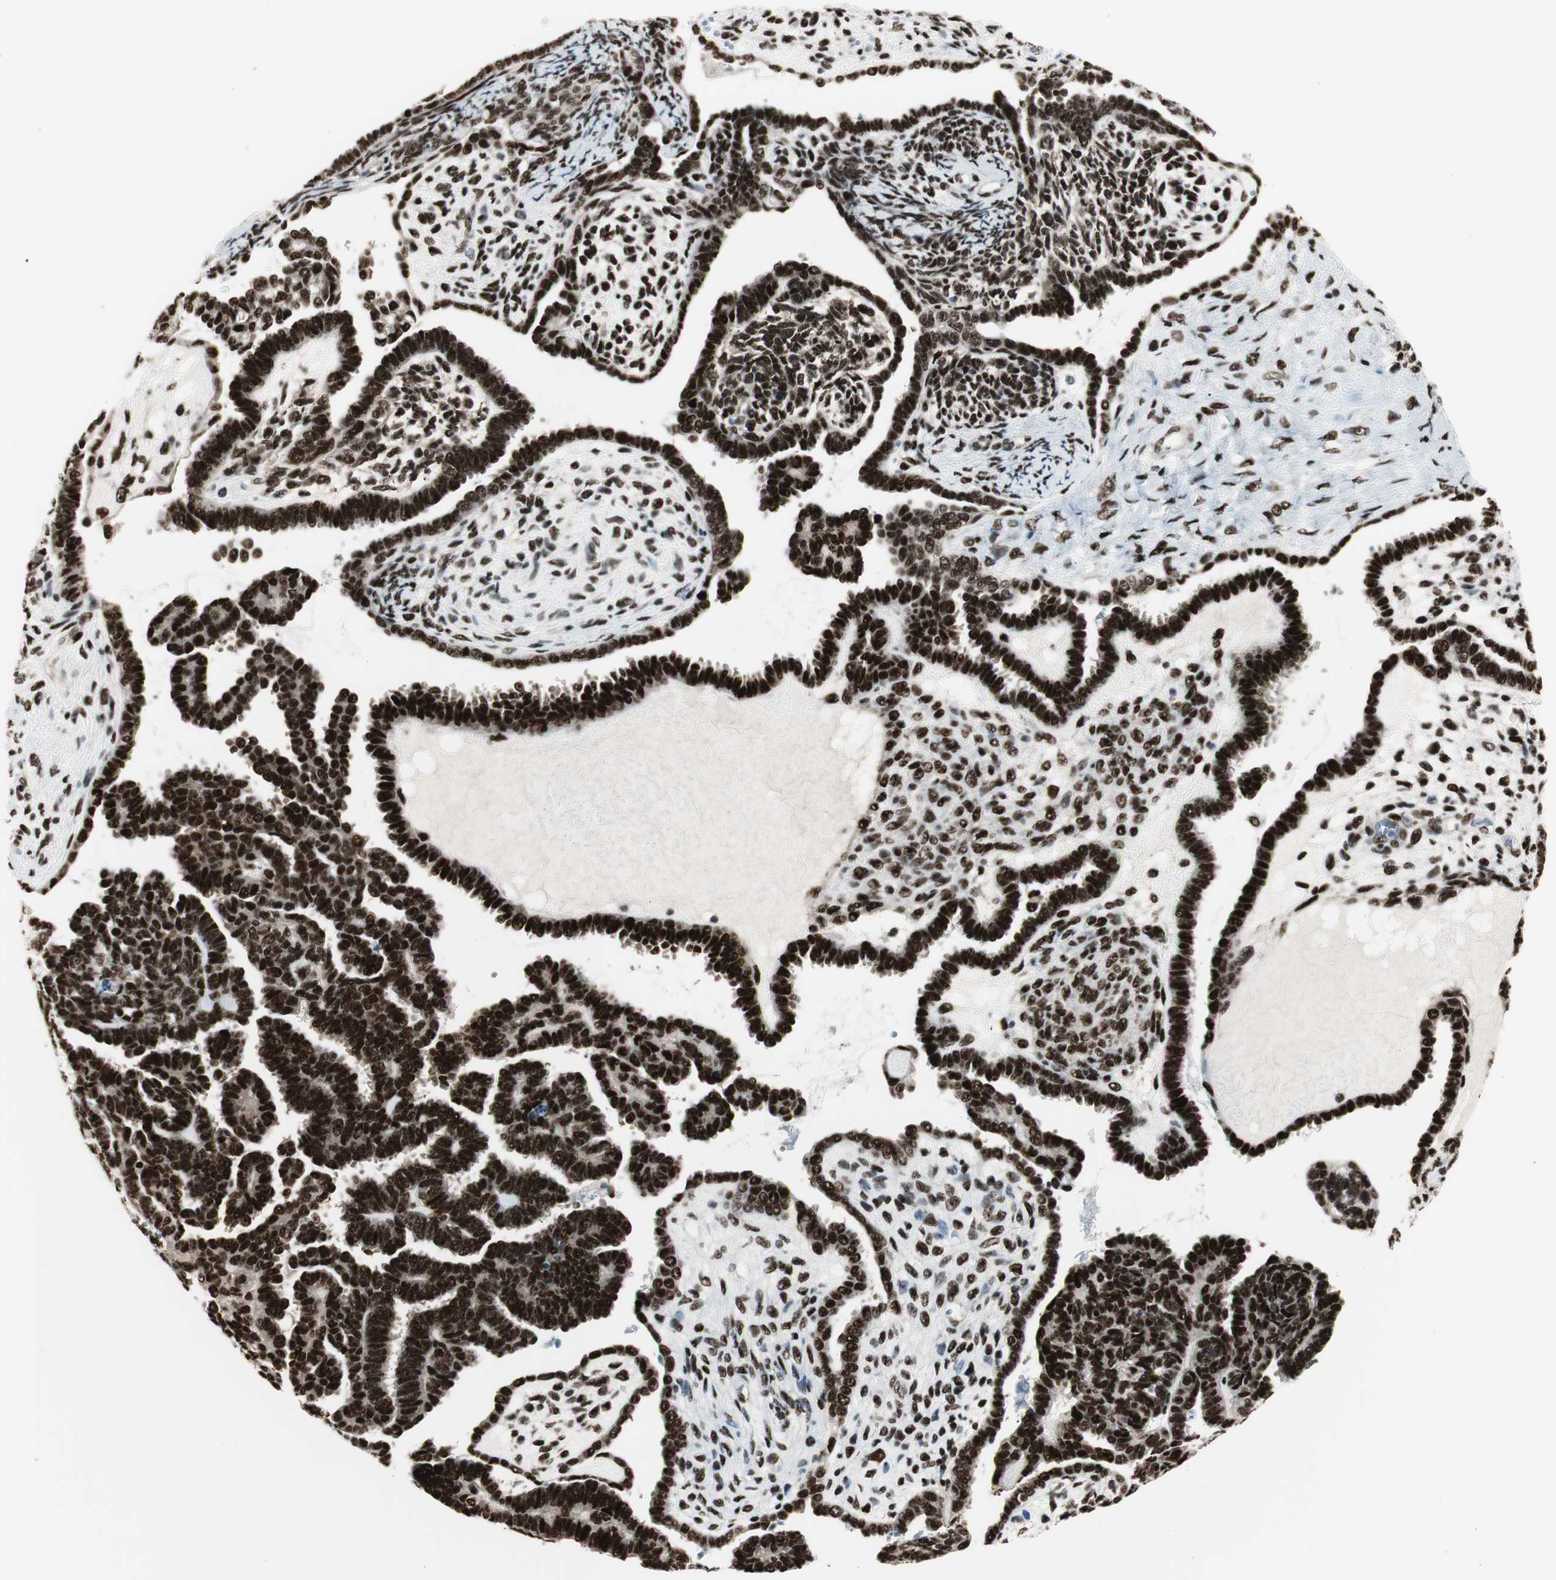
{"staining": {"intensity": "strong", "quantity": ">75%", "location": "nuclear"}, "tissue": "endometrial cancer", "cell_type": "Tumor cells", "image_type": "cancer", "snomed": [{"axis": "morphology", "description": "Neoplasm, malignant, NOS"}, {"axis": "topography", "description": "Endometrium"}], "caption": "Malignant neoplasm (endometrial) stained with a brown dye shows strong nuclear positive positivity in approximately >75% of tumor cells.", "gene": "HEXIM1", "patient": {"sex": "female", "age": 74}}